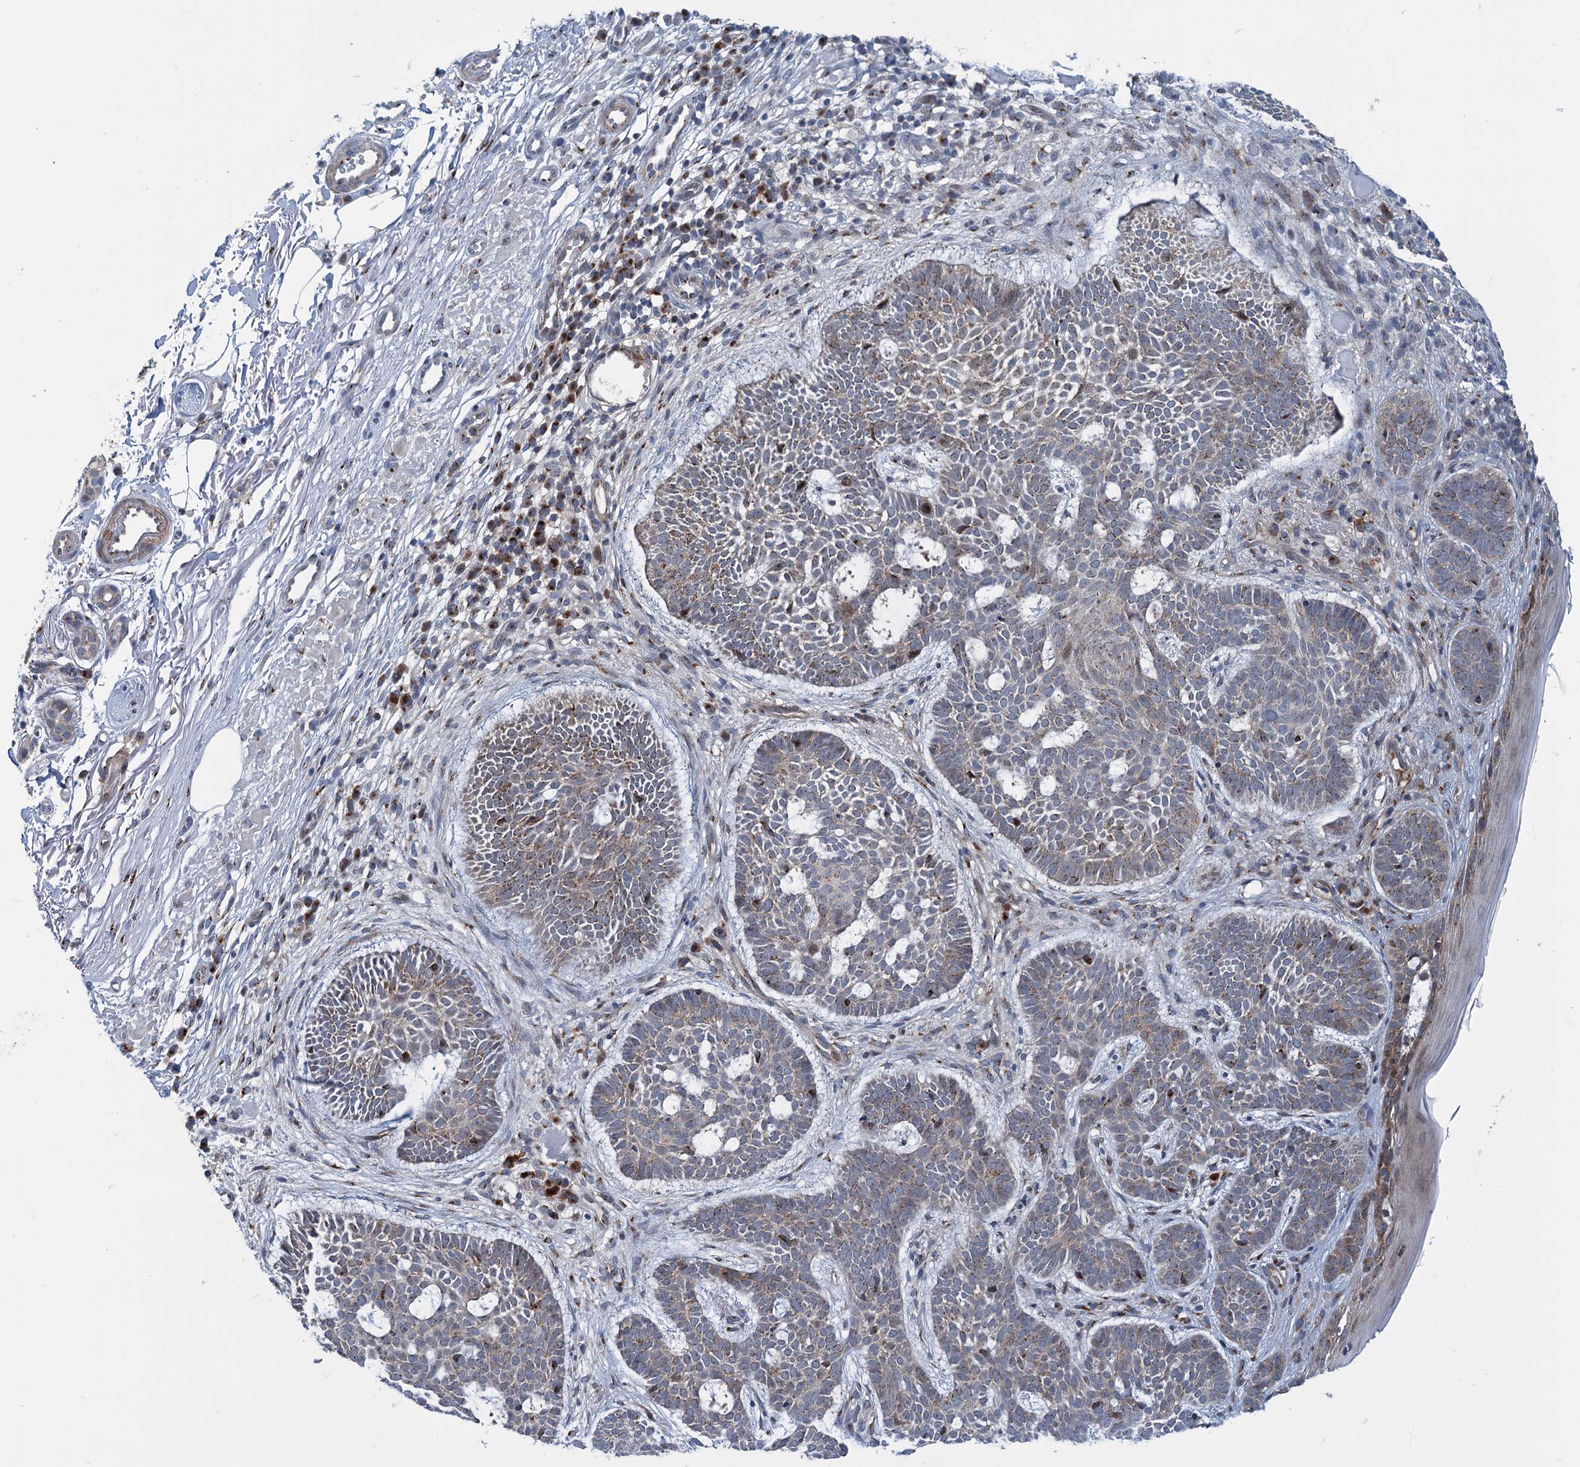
{"staining": {"intensity": "moderate", "quantity": "25%-75%", "location": "cytoplasmic/membranous"}, "tissue": "skin cancer", "cell_type": "Tumor cells", "image_type": "cancer", "snomed": [{"axis": "morphology", "description": "Basal cell carcinoma"}, {"axis": "topography", "description": "Skin"}], "caption": "The image demonstrates a brown stain indicating the presence of a protein in the cytoplasmic/membranous of tumor cells in skin basal cell carcinoma.", "gene": "ELP4", "patient": {"sex": "male", "age": 85}}